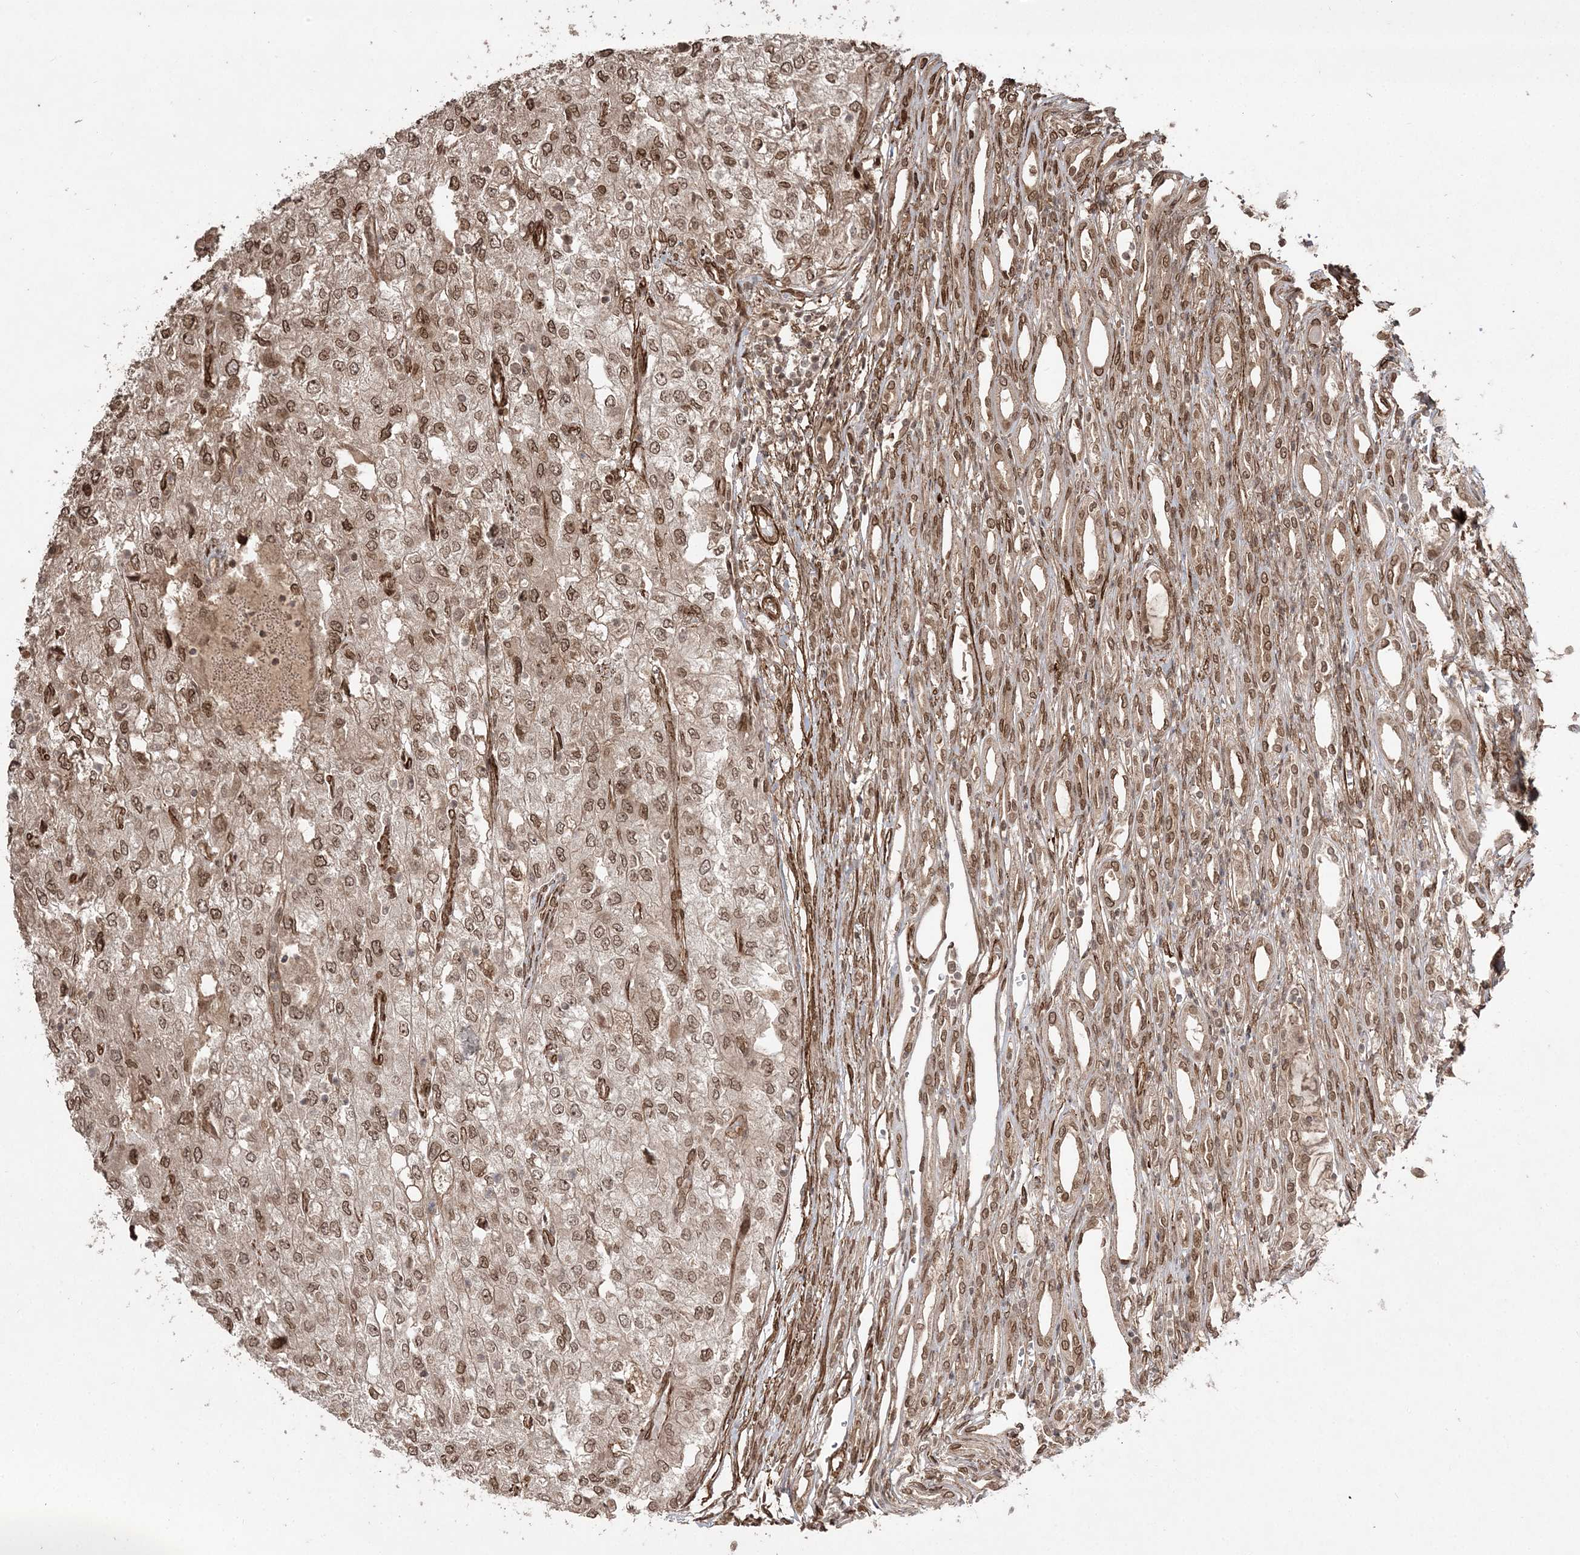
{"staining": {"intensity": "moderate", "quantity": ">75%", "location": "nuclear"}, "tissue": "renal cancer", "cell_type": "Tumor cells", "image_type": "cancer", "snomed": [{"axis": "morphology", "description": "Adenocarcinoma, NOS"}, {"axis": "topography", "description": "Kidney"}], "caption": "Immunohistochemical staining of renal cancer (adenocarcinoma) exhibits medium levels of moderate nuclear protein staining in about >75% of tumor cells.", "gene": "ETAA1", "patient": {"sex": "female", "age": 54}}